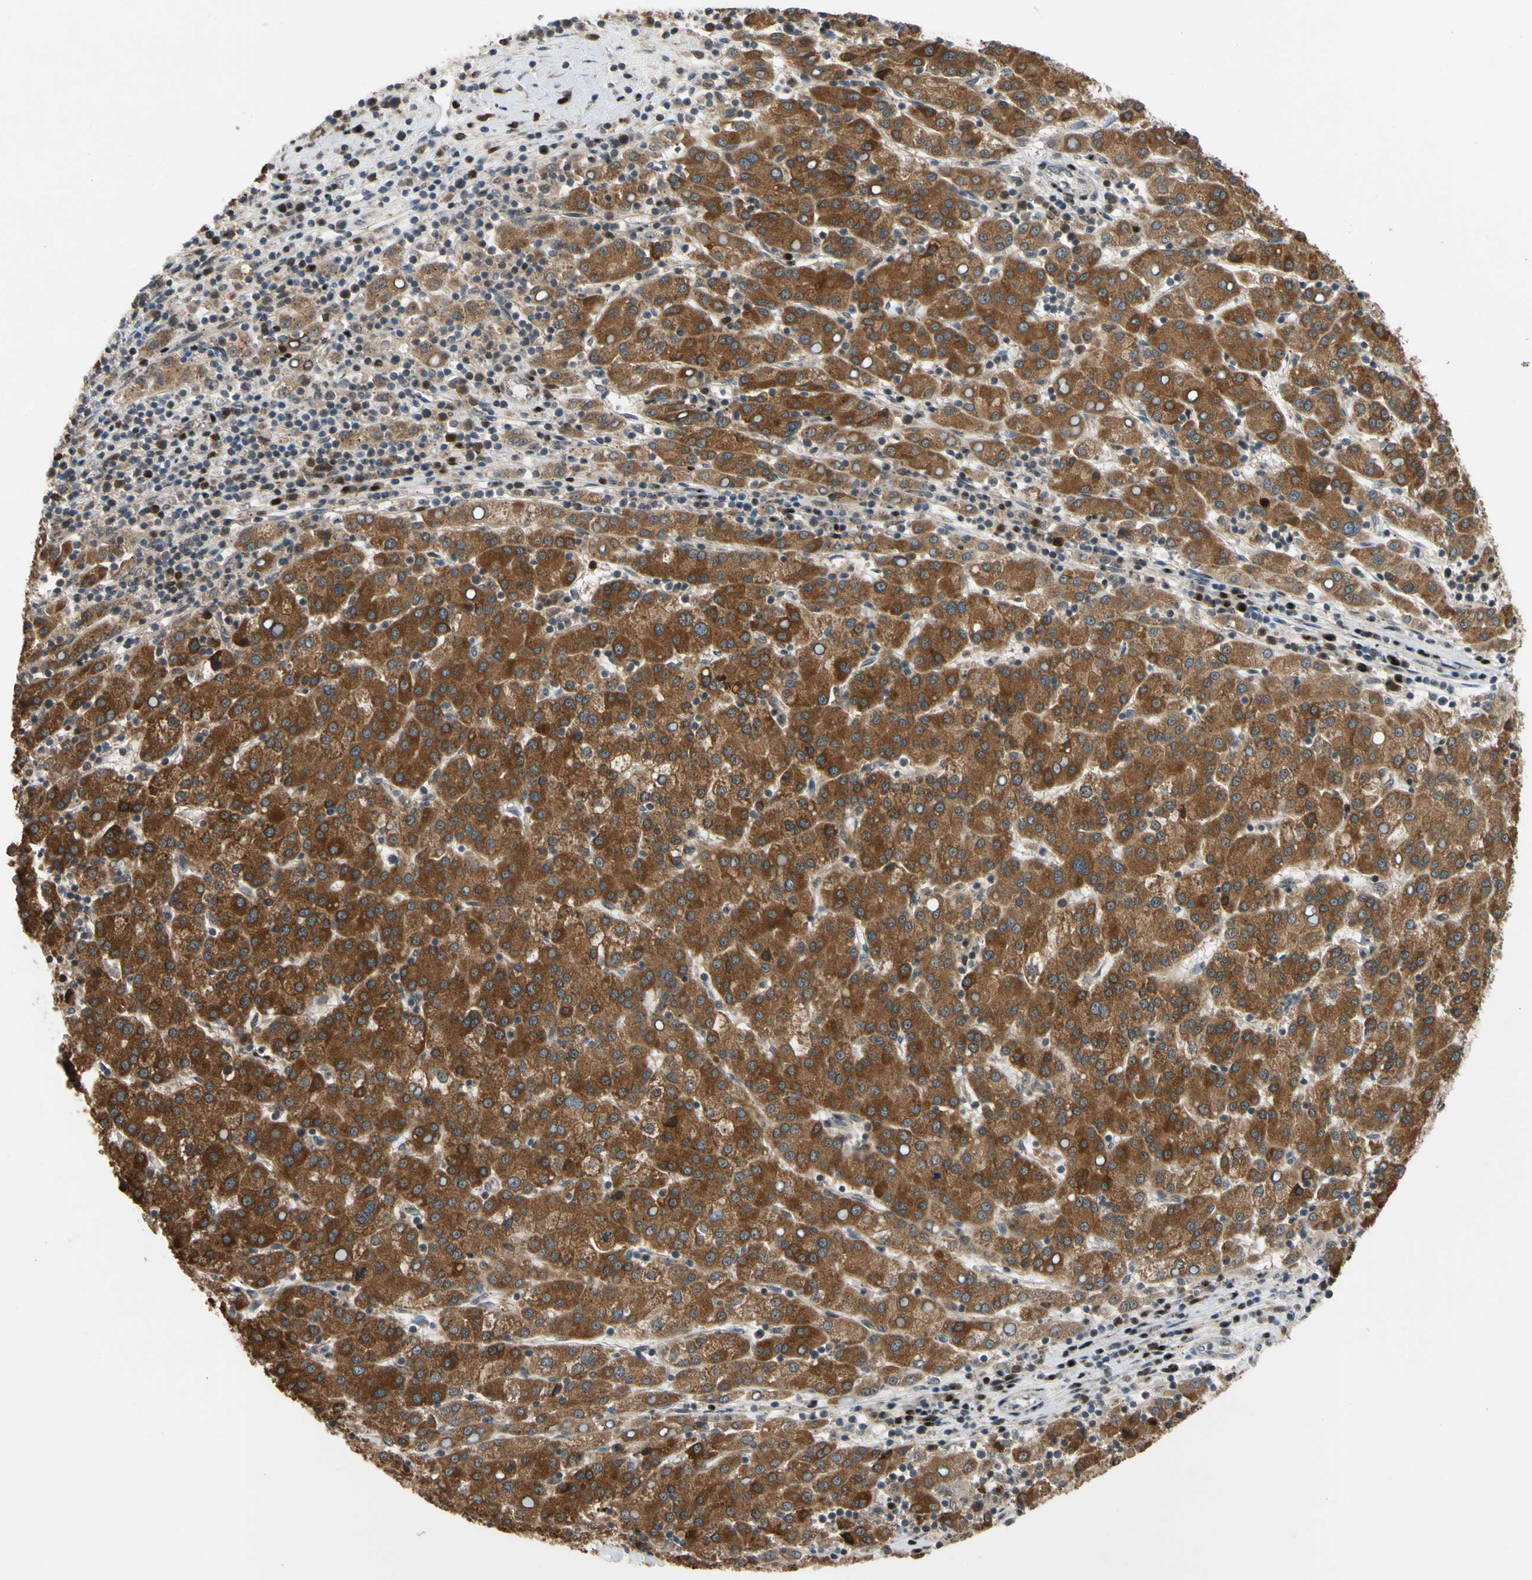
{"staining": {"intensity": "strong", "quantity": ">75%", "location": "cytoplasmic/membranous"}, "tissue": "liver cancer", "cell_type": "Tumor cells", "image_type": "cancer", "snomed": [{"axis": "morphology", "description": "Carcinoma, Hepatocellular, NOS"}, {"axis": "topography", "description": "Liver"}], "caption": "IHC of human liver hepatocellular carcinoma reveals high levels of strong cytoplasmic/membranous positivity in approximately >75% of tumor cells. The protein is shown in brown color, while the nuclei are stained blue.", "gene": "IP6K2", "patient": {"sex": "female", "age": 58}}